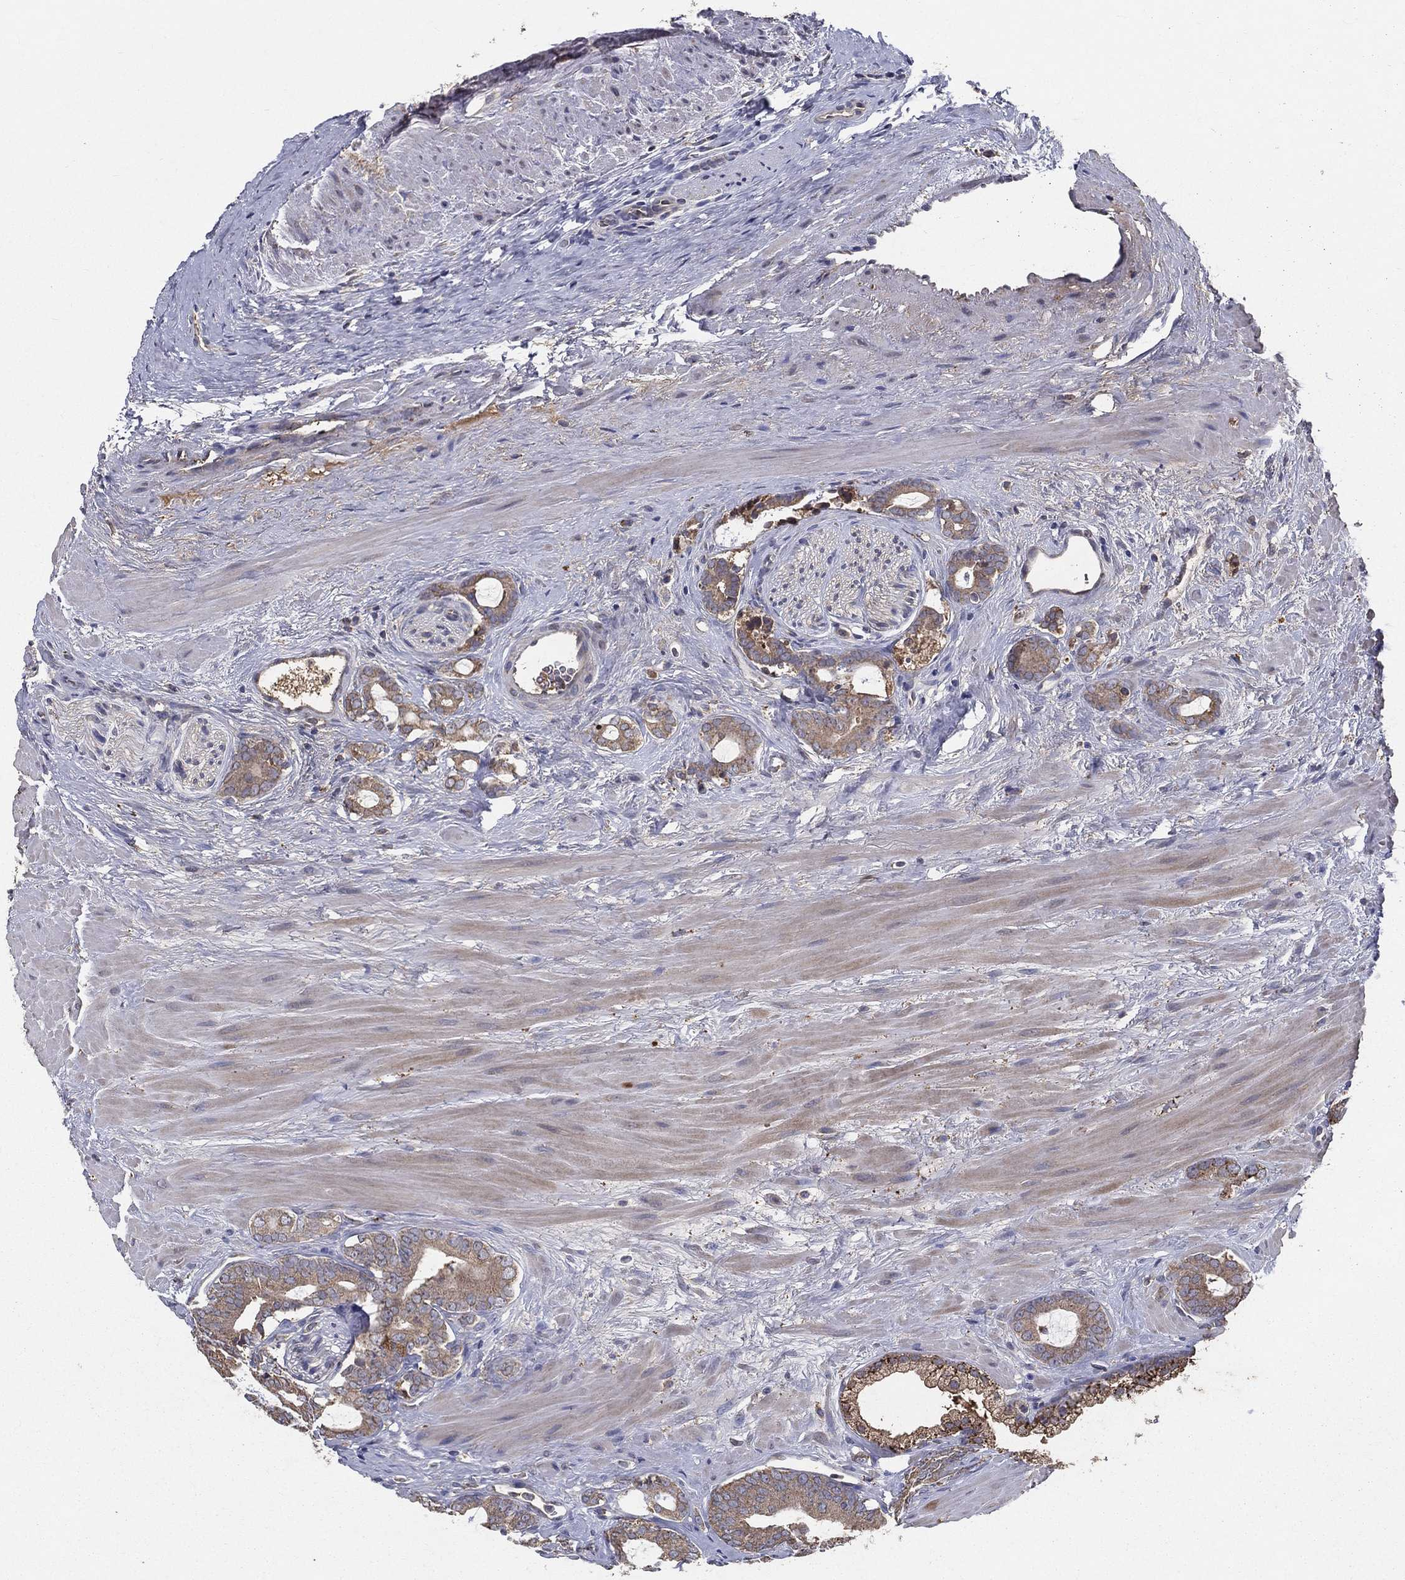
{"staining": {"intensity": "moderate", "quantity": ">75%", "location": "cytoplasmic/membranous"}, "tissue": "prostate cancer", "cell_type": "Tumor cells", "image_type": "cancer", "snomed": [{"axis": "morphology", "description": "Adenocarcinoma, NOS"}, {"axis": "topography", "description": "Prostate"}], "caption": "Immunohistochemistry (IHC) micrograph of neoplastic tissue: human prostate cancer (adenocarcinoma) stained using immunohistochemistry (IHC) demonstrates medium levels of moderate protein expression localized specifically in the cytoplasmic/membranous of tumor cells, appearing as a cytoplasmic/membranous brown color.", "gene": "MT-ND1", "patient": {"sex": "male", "age": 55}}